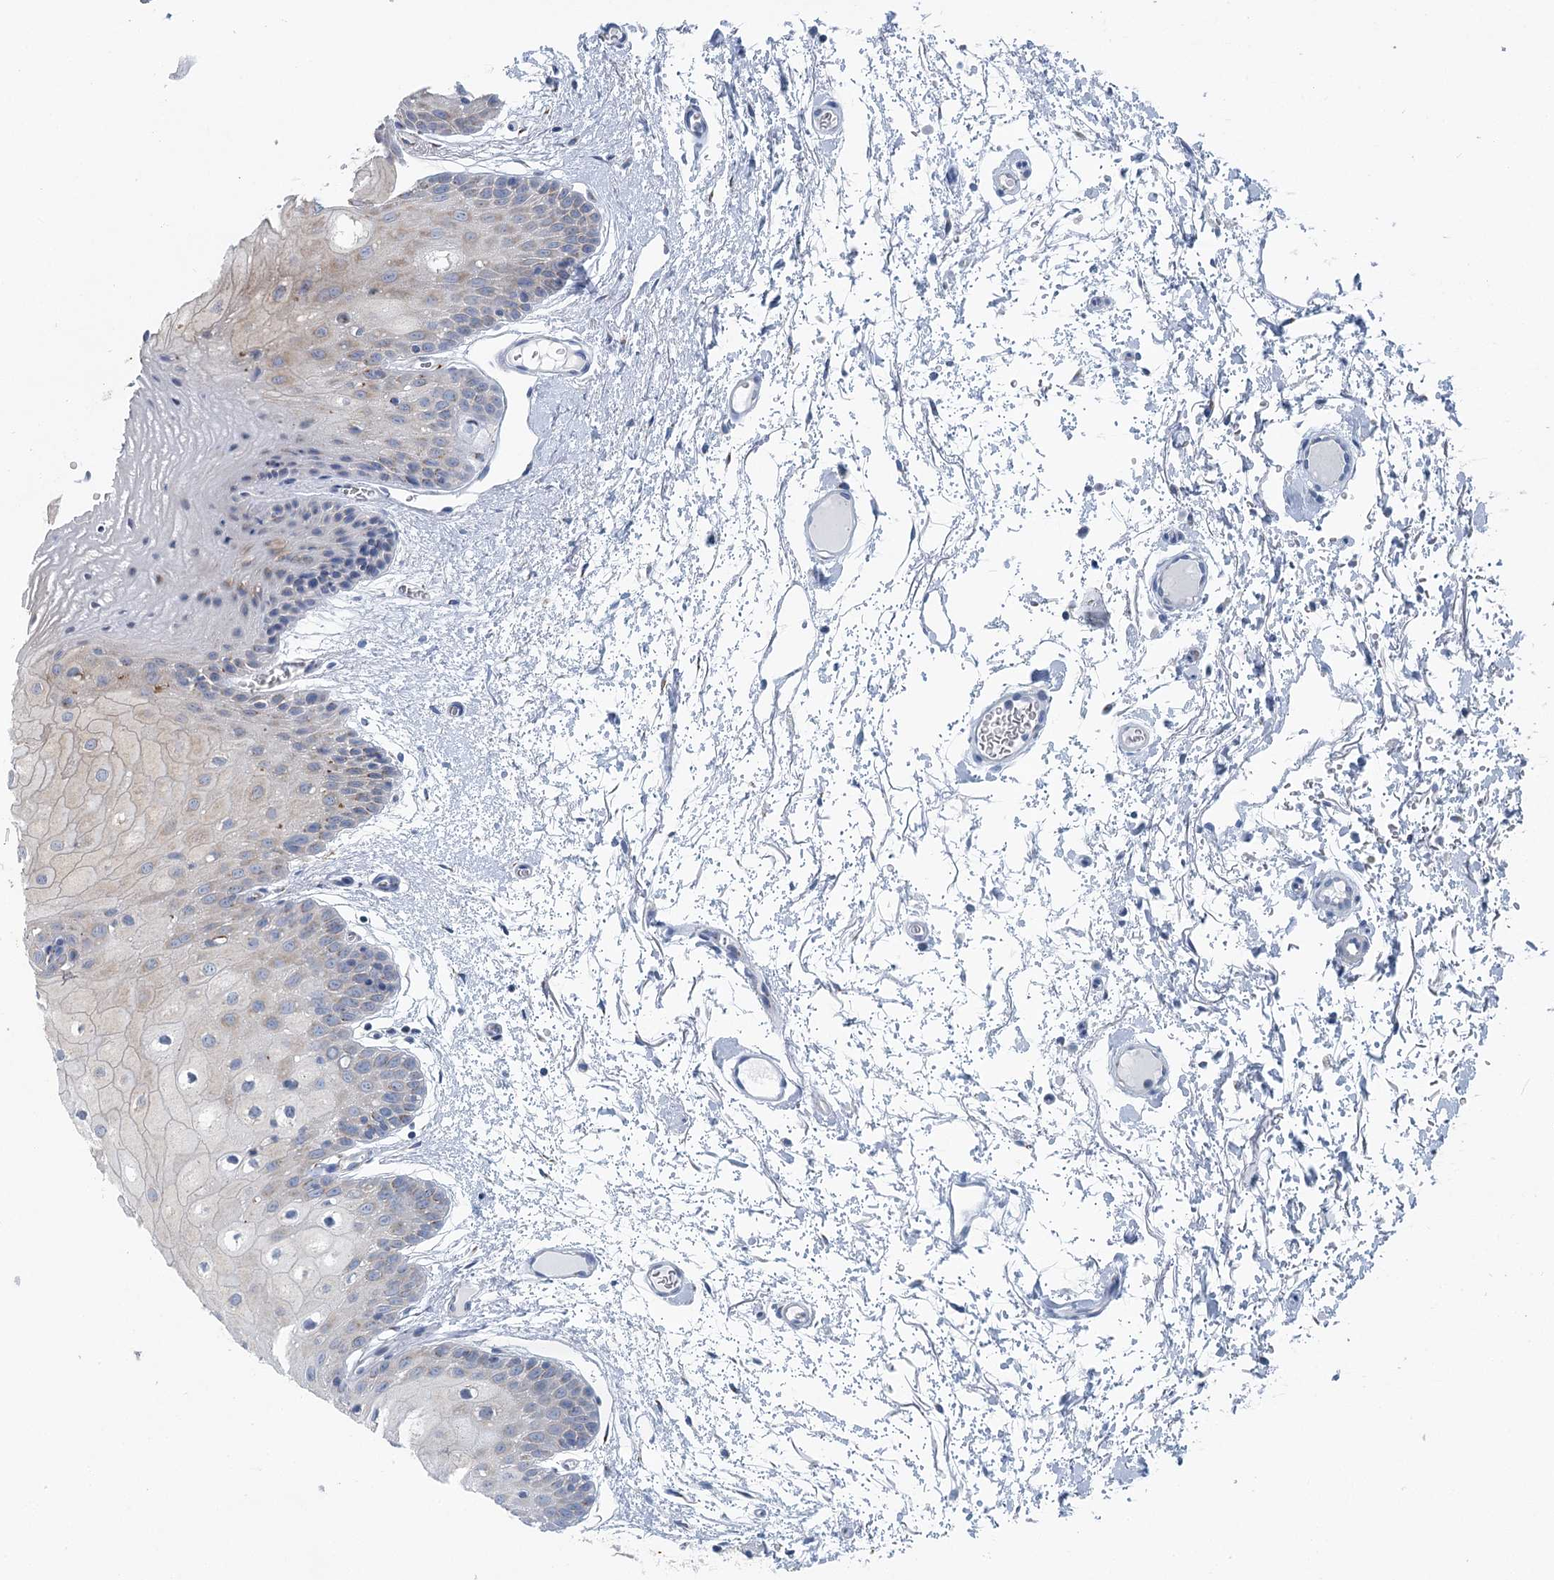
{"staining": {"intensity": "moderate", "quantity": "25%-75%", "location": "cytoplasmic/membranous"}, "tissue": "oral mucosa", "cell_type": "Squamous epithelial cells", "image_type": "normal", "snomed": [{"axis": "morphology", "description": "Normal tissue, NOS"}, {"axis": "topography", "description": "Oral tissue"}, {"axis": "topography", "description": "Tounge, NOS"}], "caption": "A brown stain highlights moderate cytoplasmic/membranous positivity of a protein in squamous epithelial cells of normal oral mucosa. Ihc stains the protein of interest in brown and the nuclei are stained blue.", "gene": "ITIH5", "patient": {"sex": "female", "age": 73}}